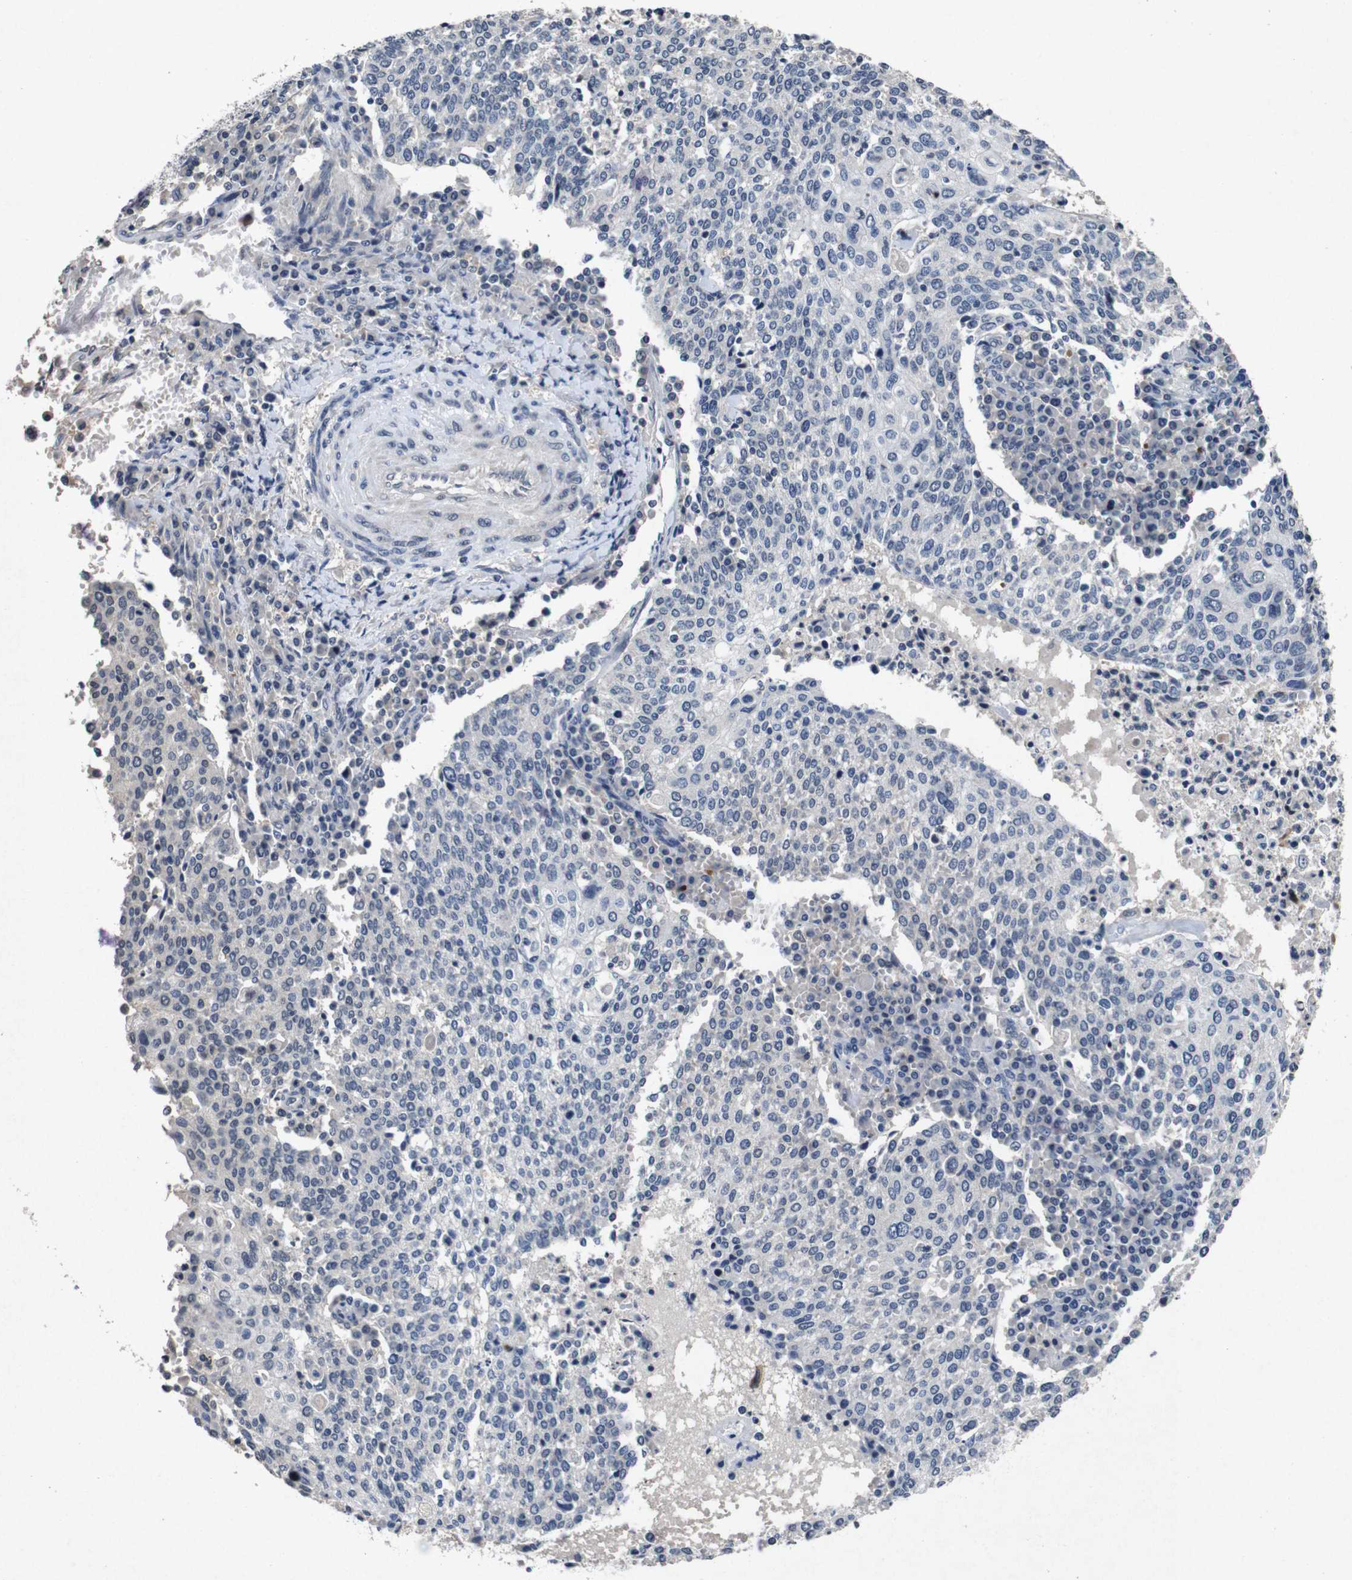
{"staining": {"intensity": "negative", "quantity": "none", "location": "none"}, "tissue": "cervical cancer", "cell_type": "Tumor cells", "image_type": "cancer", "snomed": [{"axis": "morphology", "description": "Squamous cell carcinoma, NOS"}, {"axis": "topography", "description": "Cervix"}], "caption": "Immunohistochemical staining of human cervical cancer shows no significant positivity in tumor cells.", "gene": "AKT3", "patient": {"sex": "female", "age": 40}}